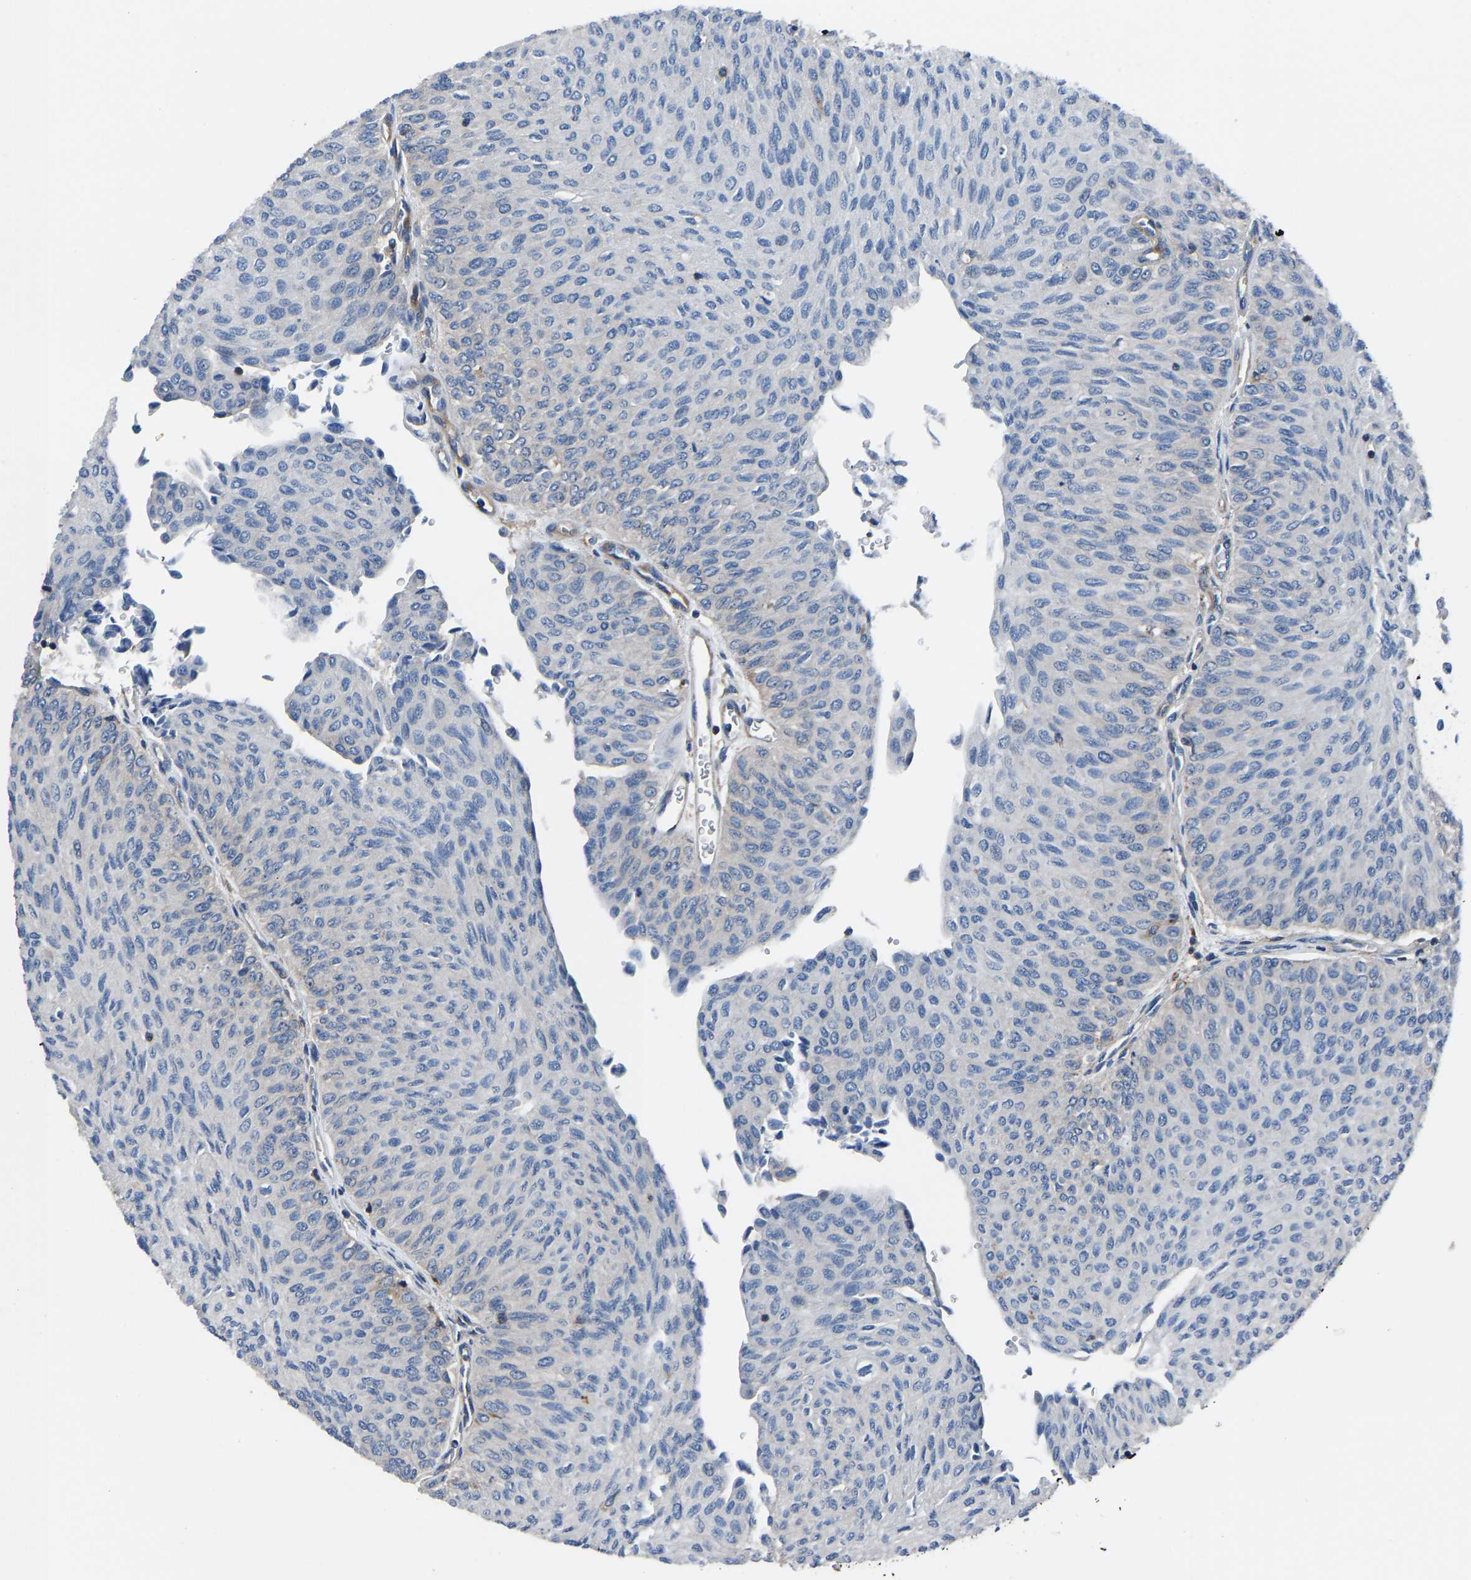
{"staining": {"intensity": "negative", "quantity": "none", "location": "none"}, "tissue": "urothelial cancer", "cell_type": "Tumor cells", "image_type": "cancer", "snomed": [{"axis": "morphology", "description": "Urothelial carcinoma, Low grade"}, {"axis": "topography", "description": "Urinary bladder"}], "caption": "Tumor cells show no significant protein positivity in urothelial cancer. (DAB IHC with hematoxylin counter stain).", "gene": "PRKAR1A", "patient": {"sex": "male", "age": 78}}